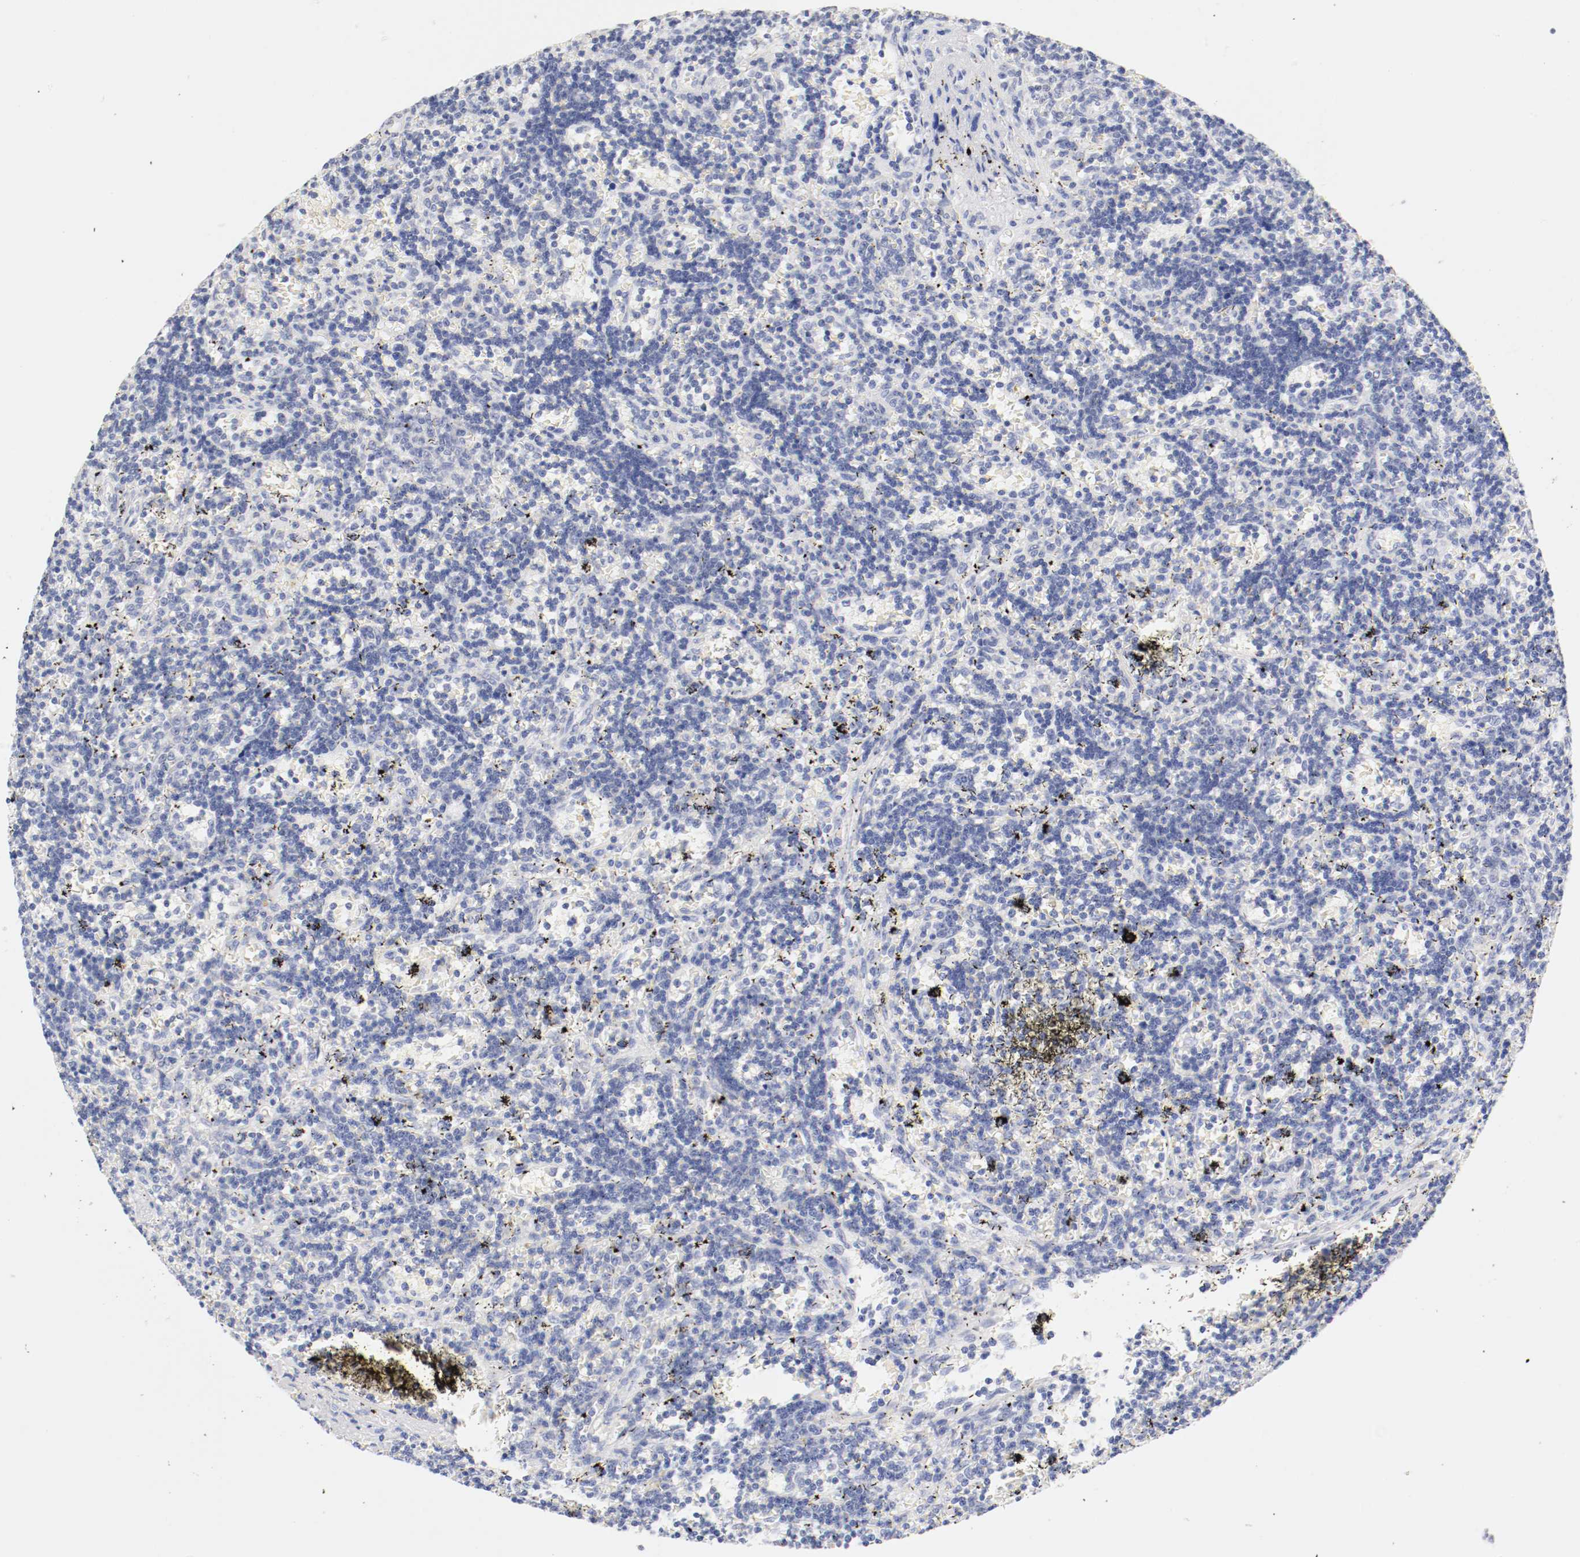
{"staining": {"intensity": "negative", "quantity": "none", "location": "none"}, "tissue": "lymphoma", "cell_type": "Tumor cells", "image_type": "cancer", "snomed": [{"axis": "morphology", "description": "Malignant lymphoma, non-Hodgkin's type, Low grade"}, {"axis": "topography", "description": "Spleen"}], "caption": "Immunohistochemical staining of malignant lymphoma, non-Hodgkin's type (low-grade) demonstrates no significant positivity in tumor cells. The staining was performed using DAB (3,3'-diaminobenzidine) to visualize the protein expression in brown, while the nuclei were stained in blue with hematoxylin (Magnification: 20x).", "gene": "HOMER1", "patient": {"sex": "male", "age": 60}}